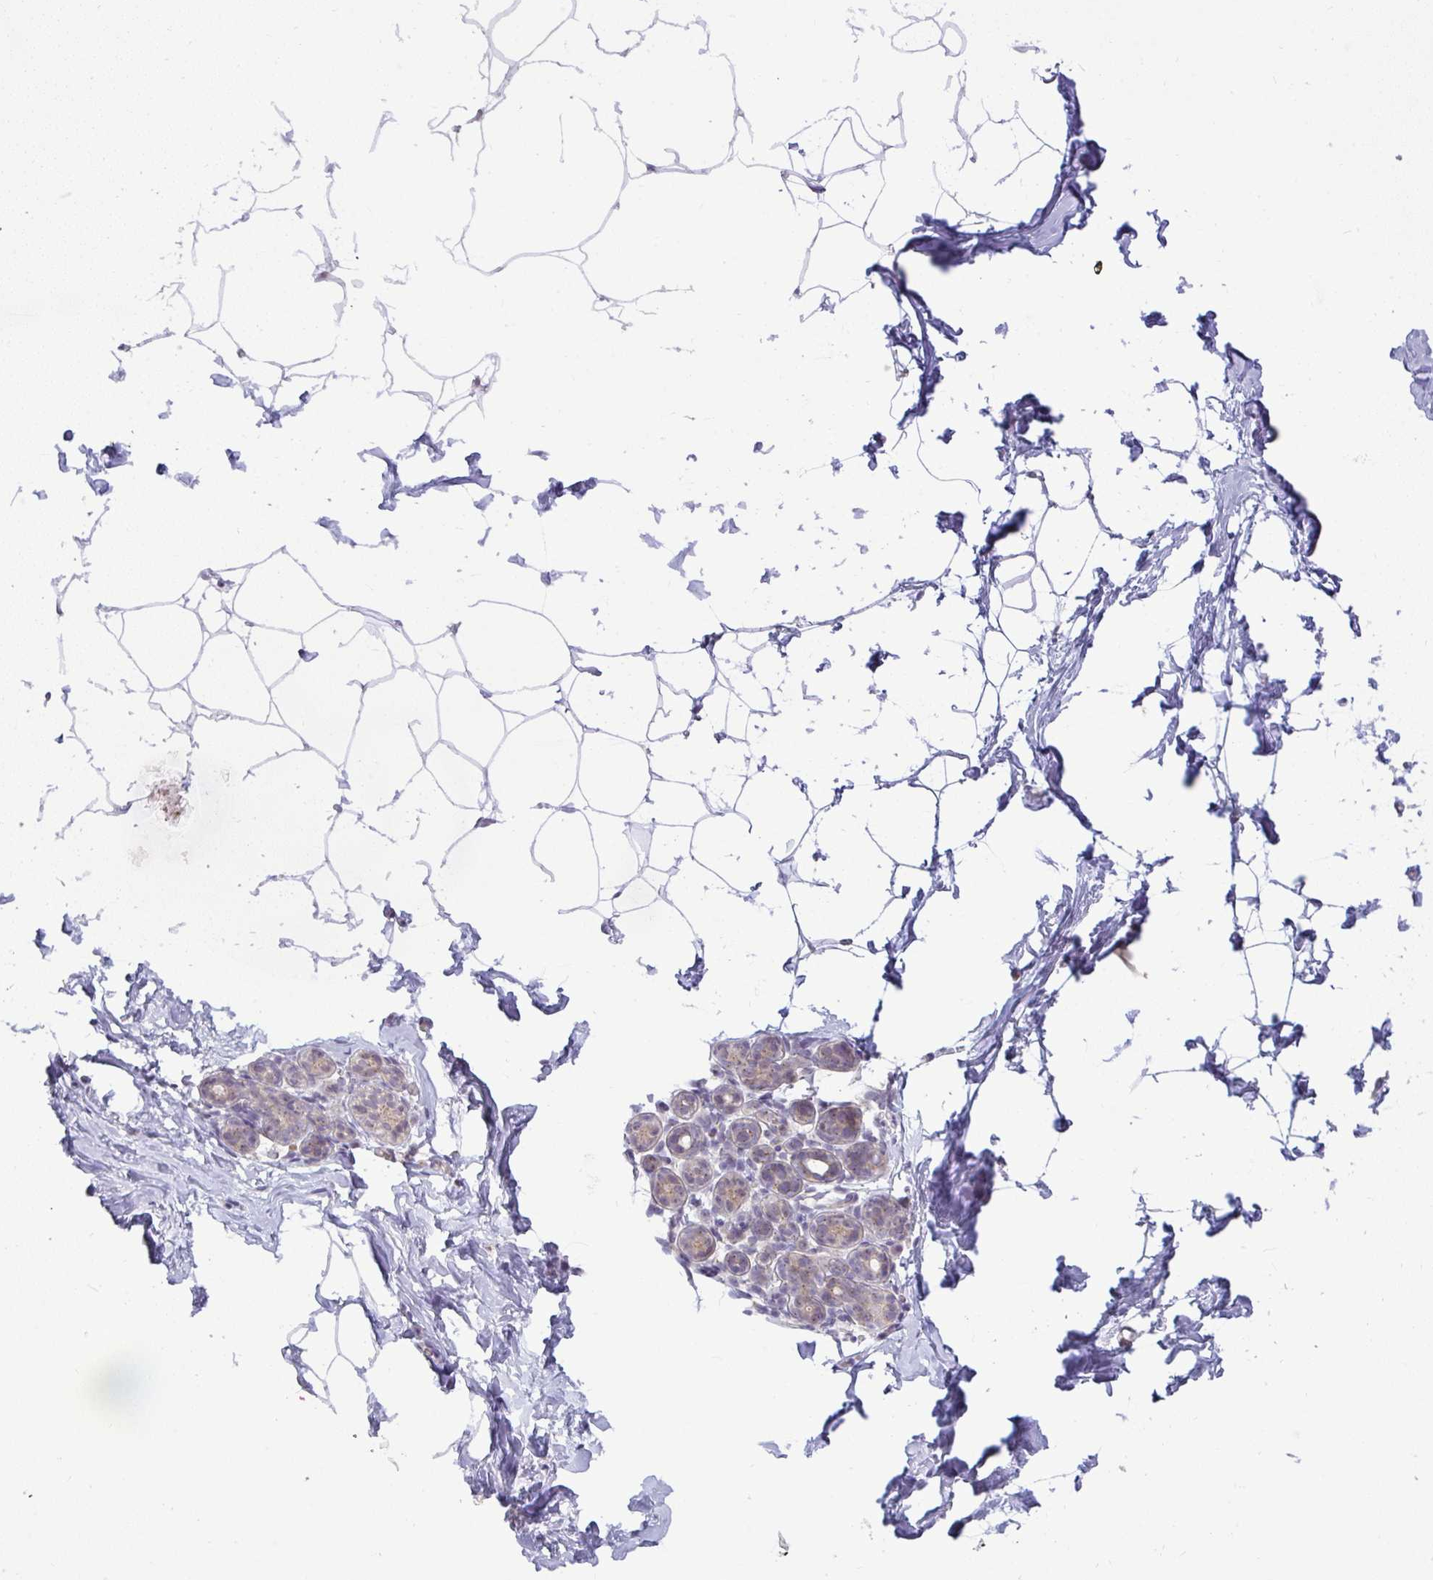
{"staining": {"intensity": "negative", "quantity": "none", "location": "none"}, "tissue": "breast", "cell_type": "Adipocytes", "image_type": "normal", "snomed": [{"axis": "morphology", "description": "Normal tissue, NOS"}, {"axis": "topography", "description": "Breast"}], "caption": "This is an IHC photomicrograph of normal human breast. There is no positivity in adipocytes.", "gene": "DZIP1", "patient": {"sex": "female", "age": 32}}